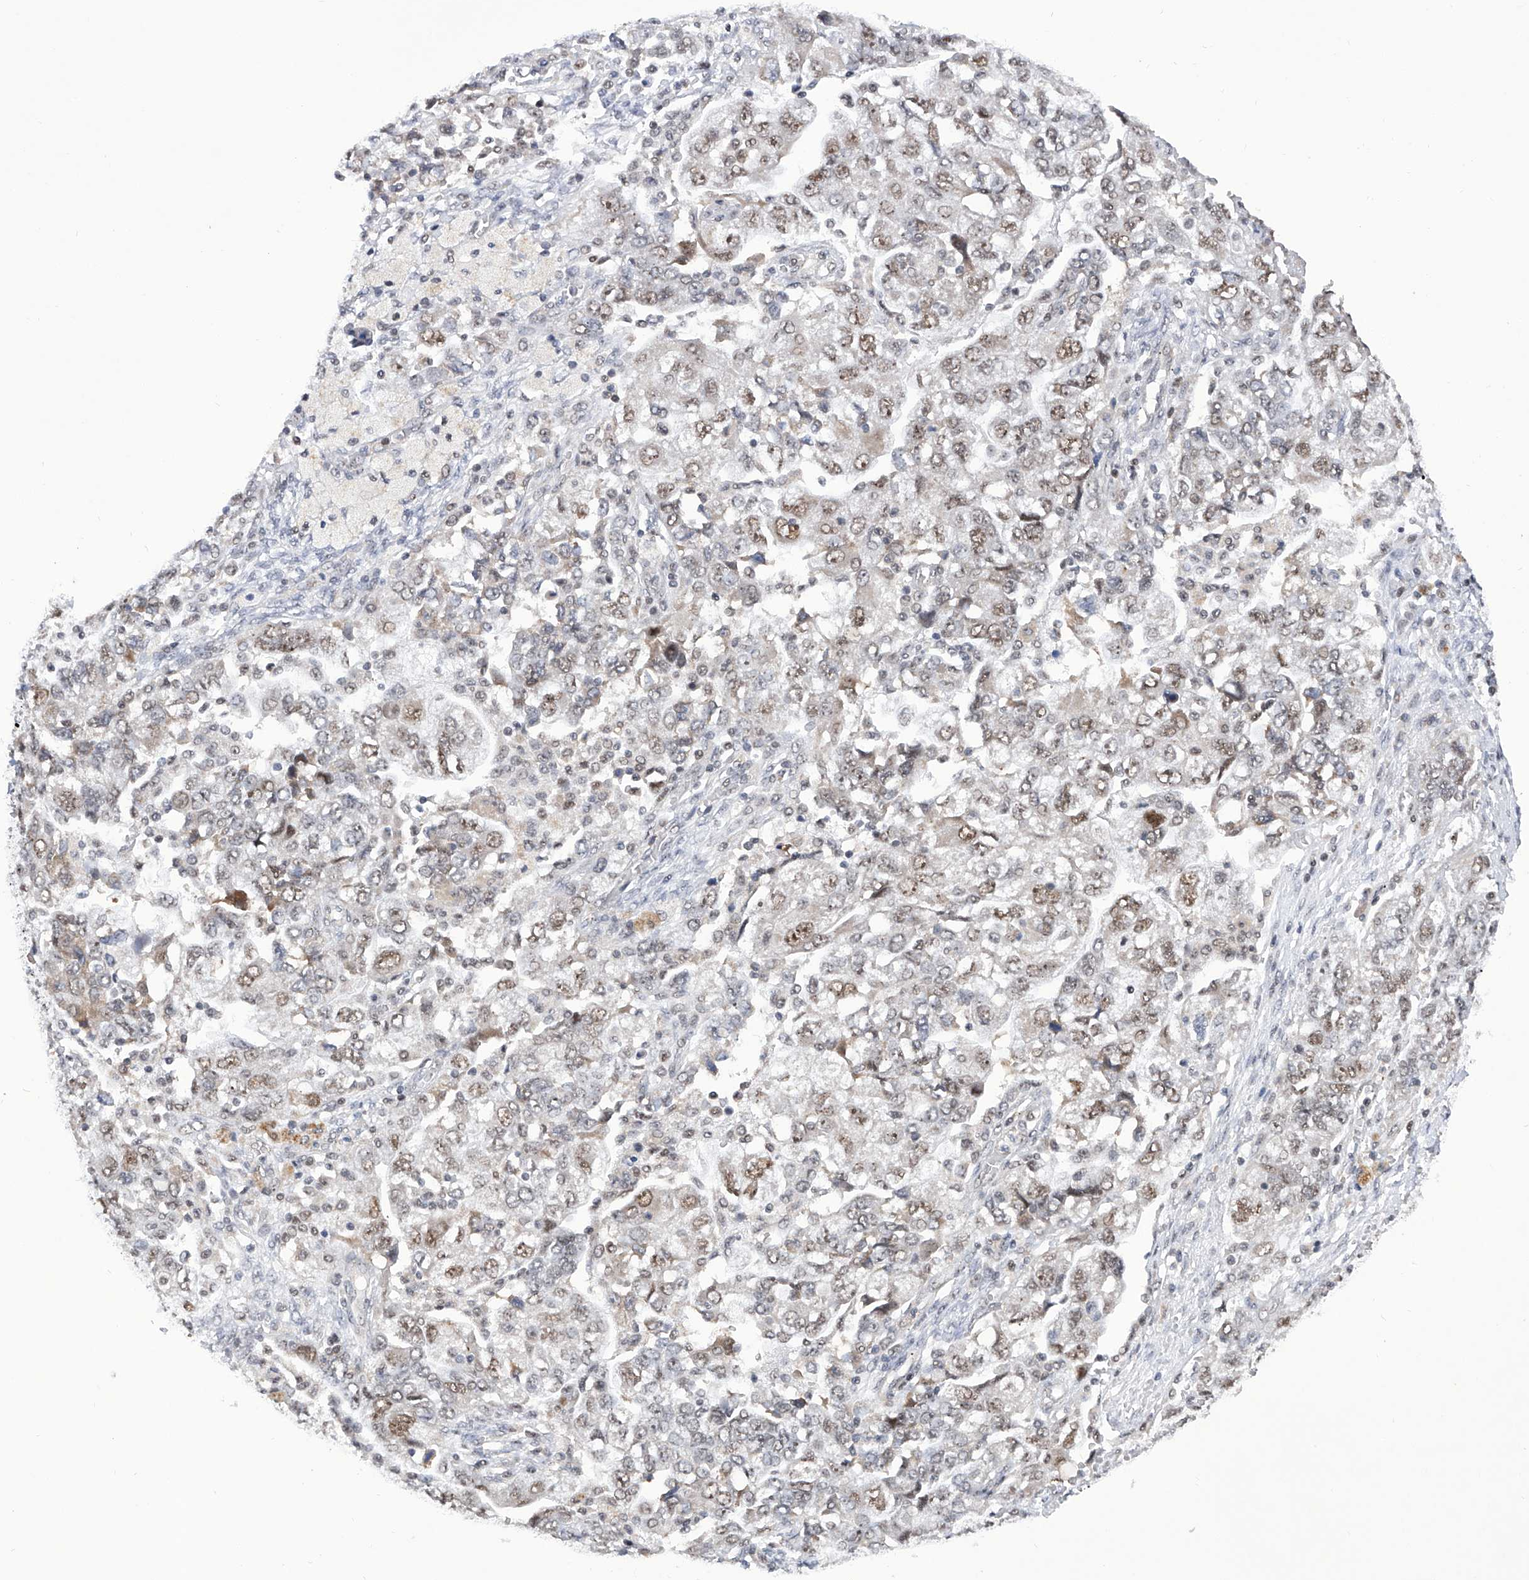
{"staining": {"intensity": "weak", "quantity": "25%-75%", "location": "nuclear"}, "tissue": "ovarian cancer", "cell_type": "Tumor cells", "image_type": "cancer", "snomed": [{"axis": "morphology", "description": "Carcinoma, NOS"}, {"axis": "morphology", "description": "Cystadenocarcinoma, serous, NOS"}, {"axis": "topography", "description": "Ovary"}], "caption": "Protein staining demonstrates weak nuclear staining in about 25%-75% of tumor cells in ovarian cancer (carcinoma).", "gene": "RAD54L", "patient": {"sex": "female", "age": 69}}